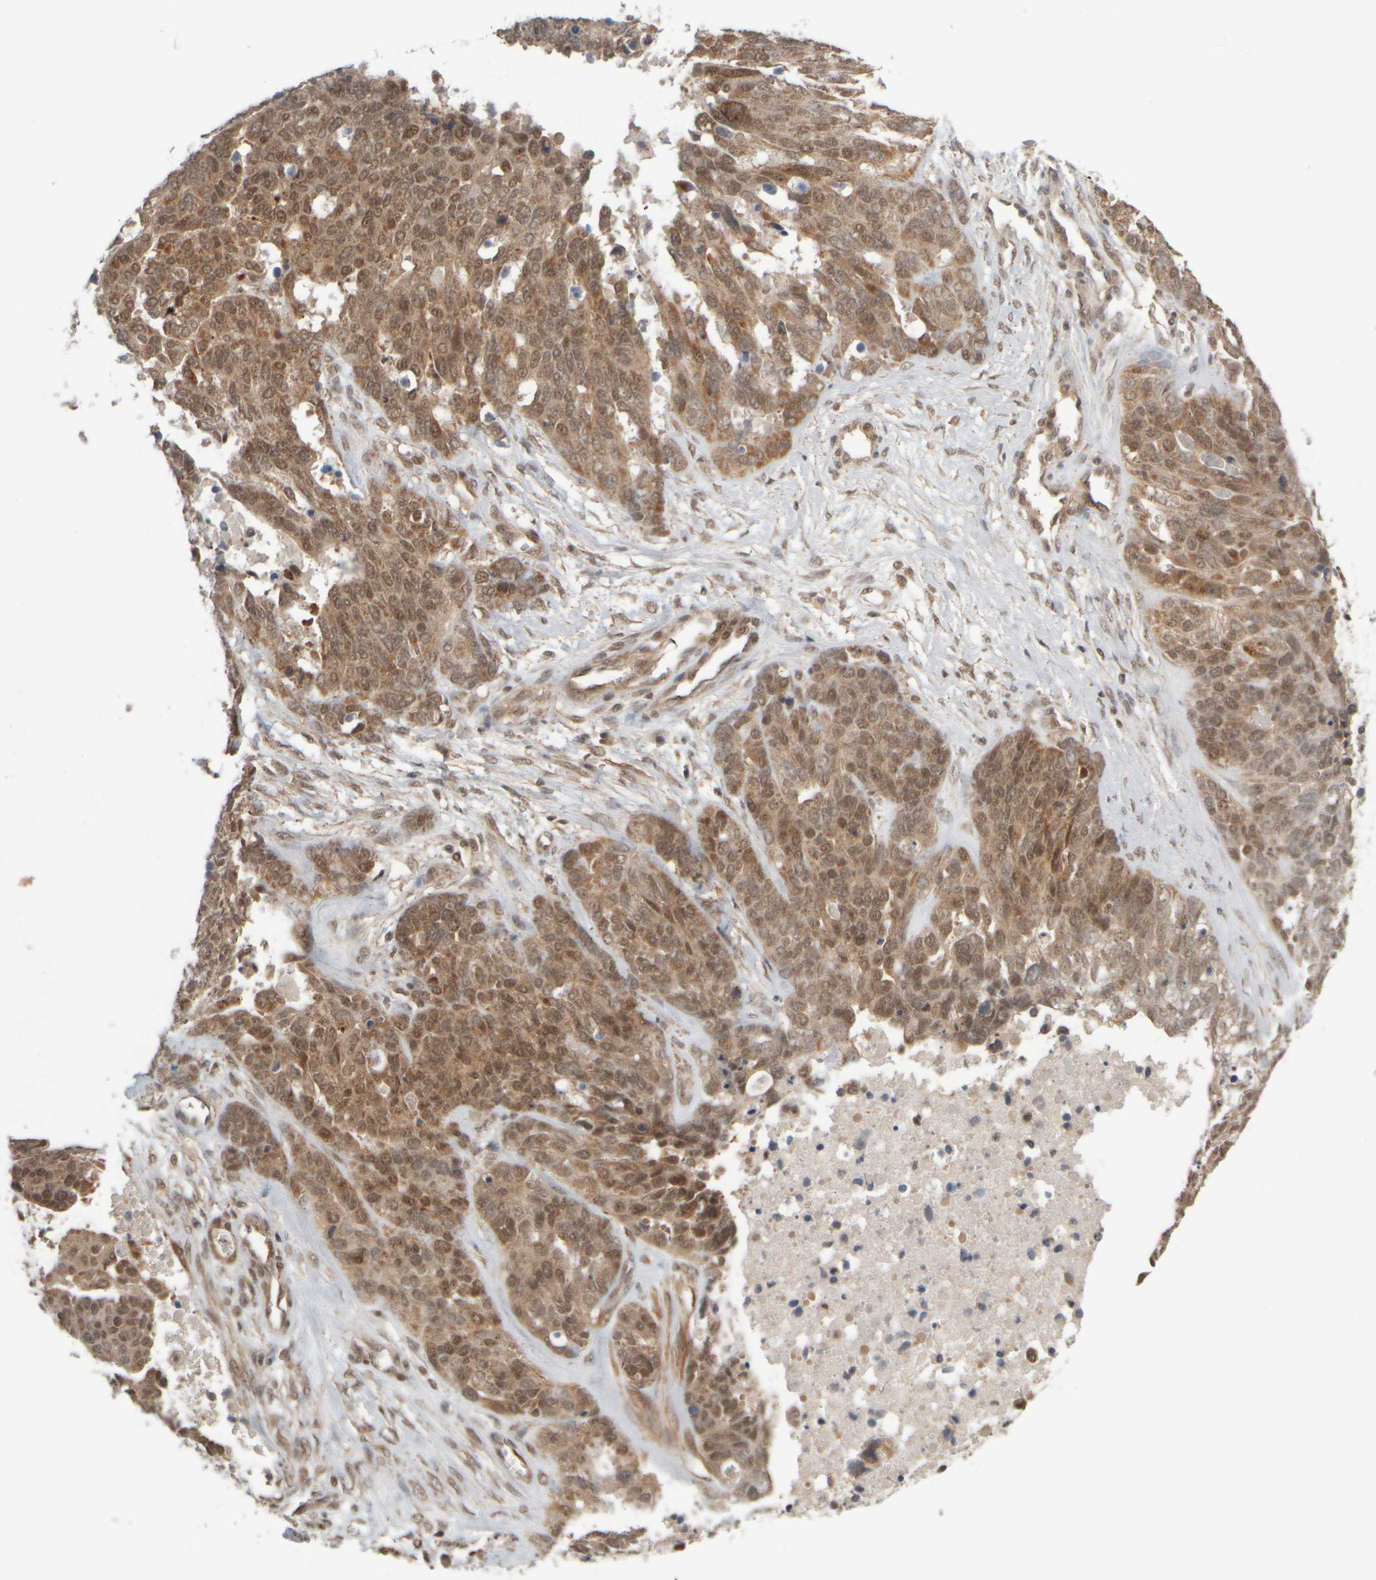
{"staining": {"intensity": "weak", "quantity": ">75%", "location": "cytoplasmic/membranous,nuclear"}, "tissue": "ovarian cancer", "cell_type": "Tumor cells", "image_type": "cancer", "snomed": [{"axis": "morphology", "description": "Cystadenocarcinoma, serous, NOS"}, {"axis": "topography", "description": "Ovary"}], "caption": "Serous cystadenocarcinoma (ovarian) stained with a protein marker displays weak staining in tumor cells.", "gene": "SYNRG", "patient": {"sex": "female", "age": 44}}